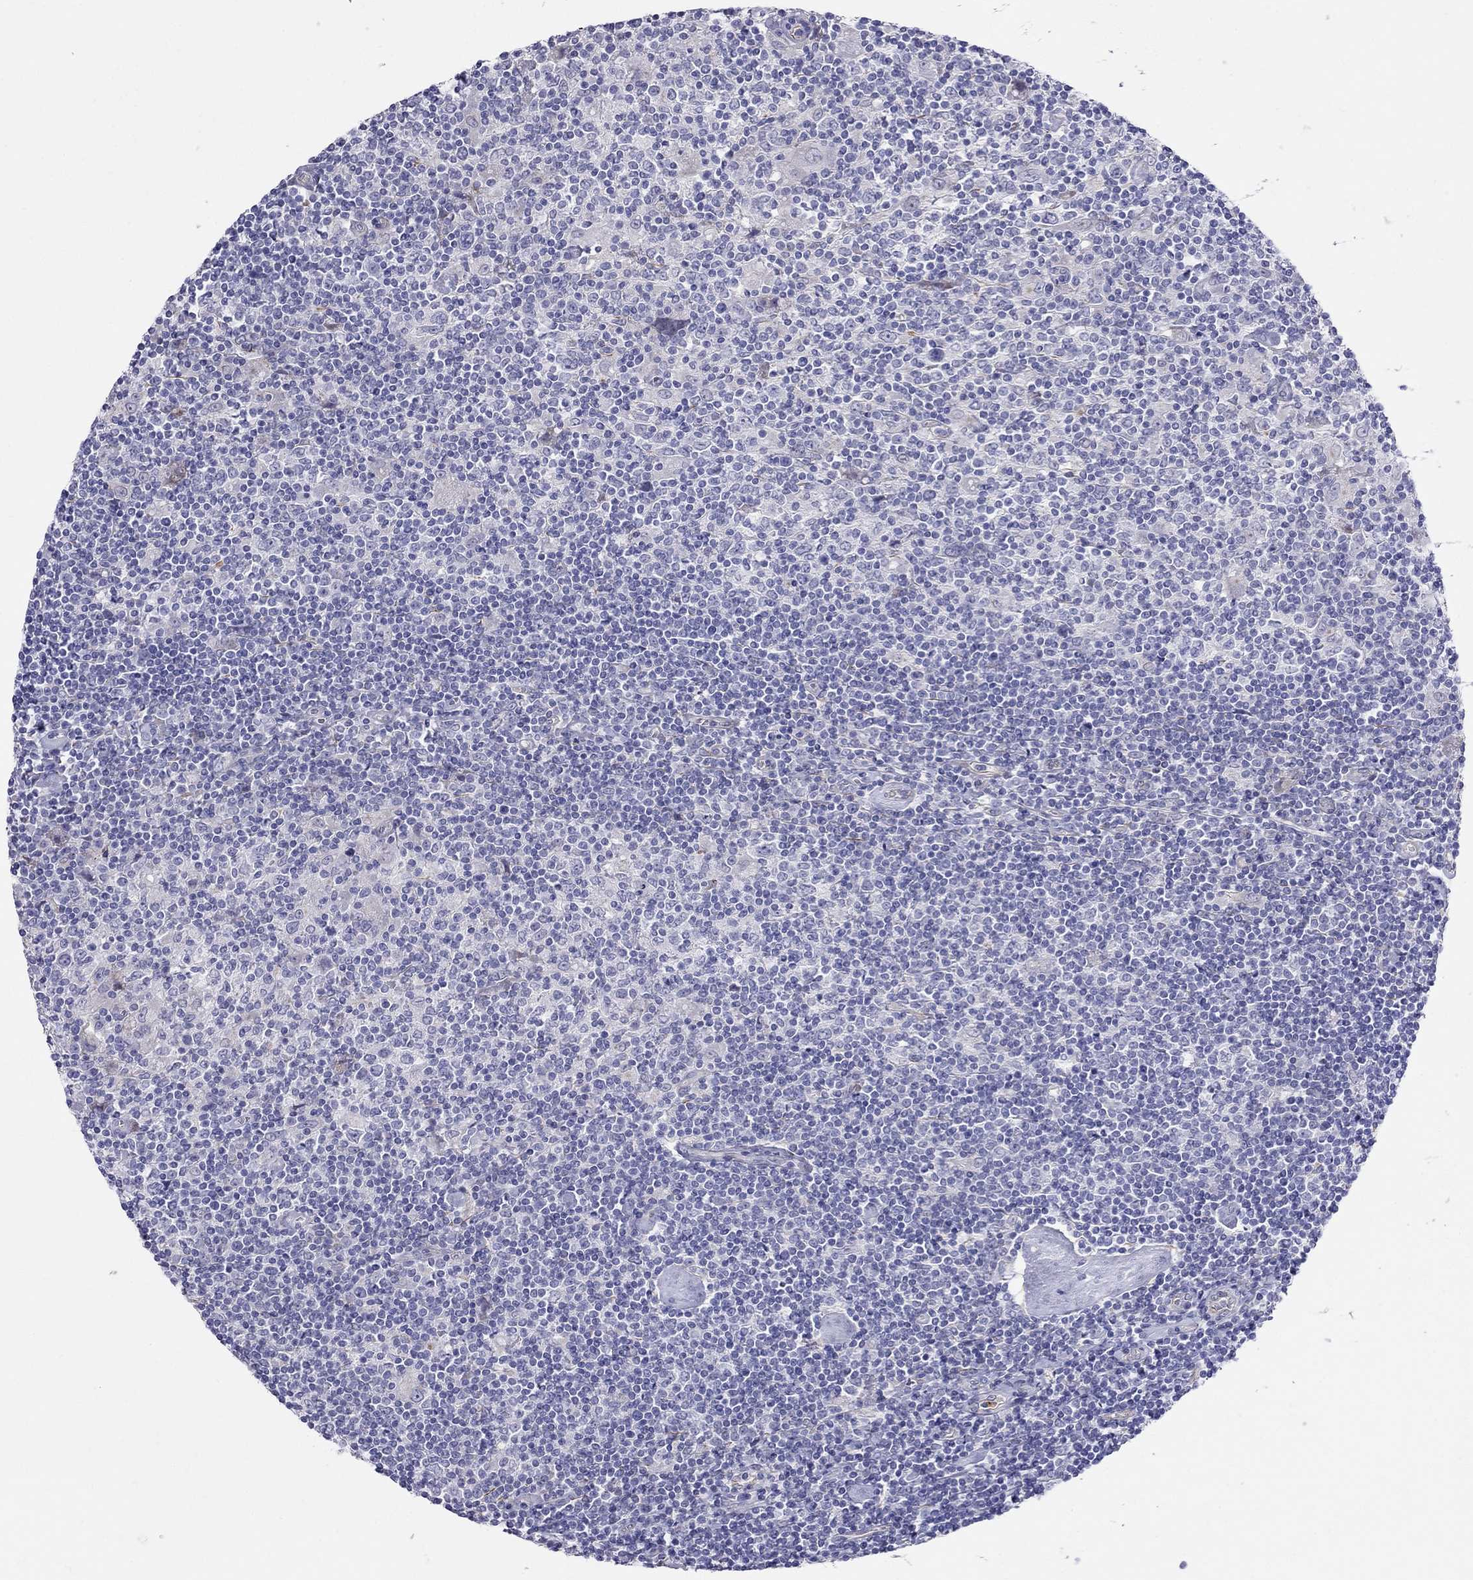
{"staining": {"intensity": "negative", "quantity": "none", "location": "none"}, "tissue": "lymphoma", "cell_type": "Tumor cells", "image_type": "cancer", "snomed": [{"axis": "morphology", "description": "Hodgkin's disease, NOS"}, {"axis": "topography", "description": "Lymph node"}], "caption": "Immunohistochemistry of human lymphoma displays no expression in tumor cells.", "gene": "SPINT4", "patient": {"sex": "male", "age": 40}}